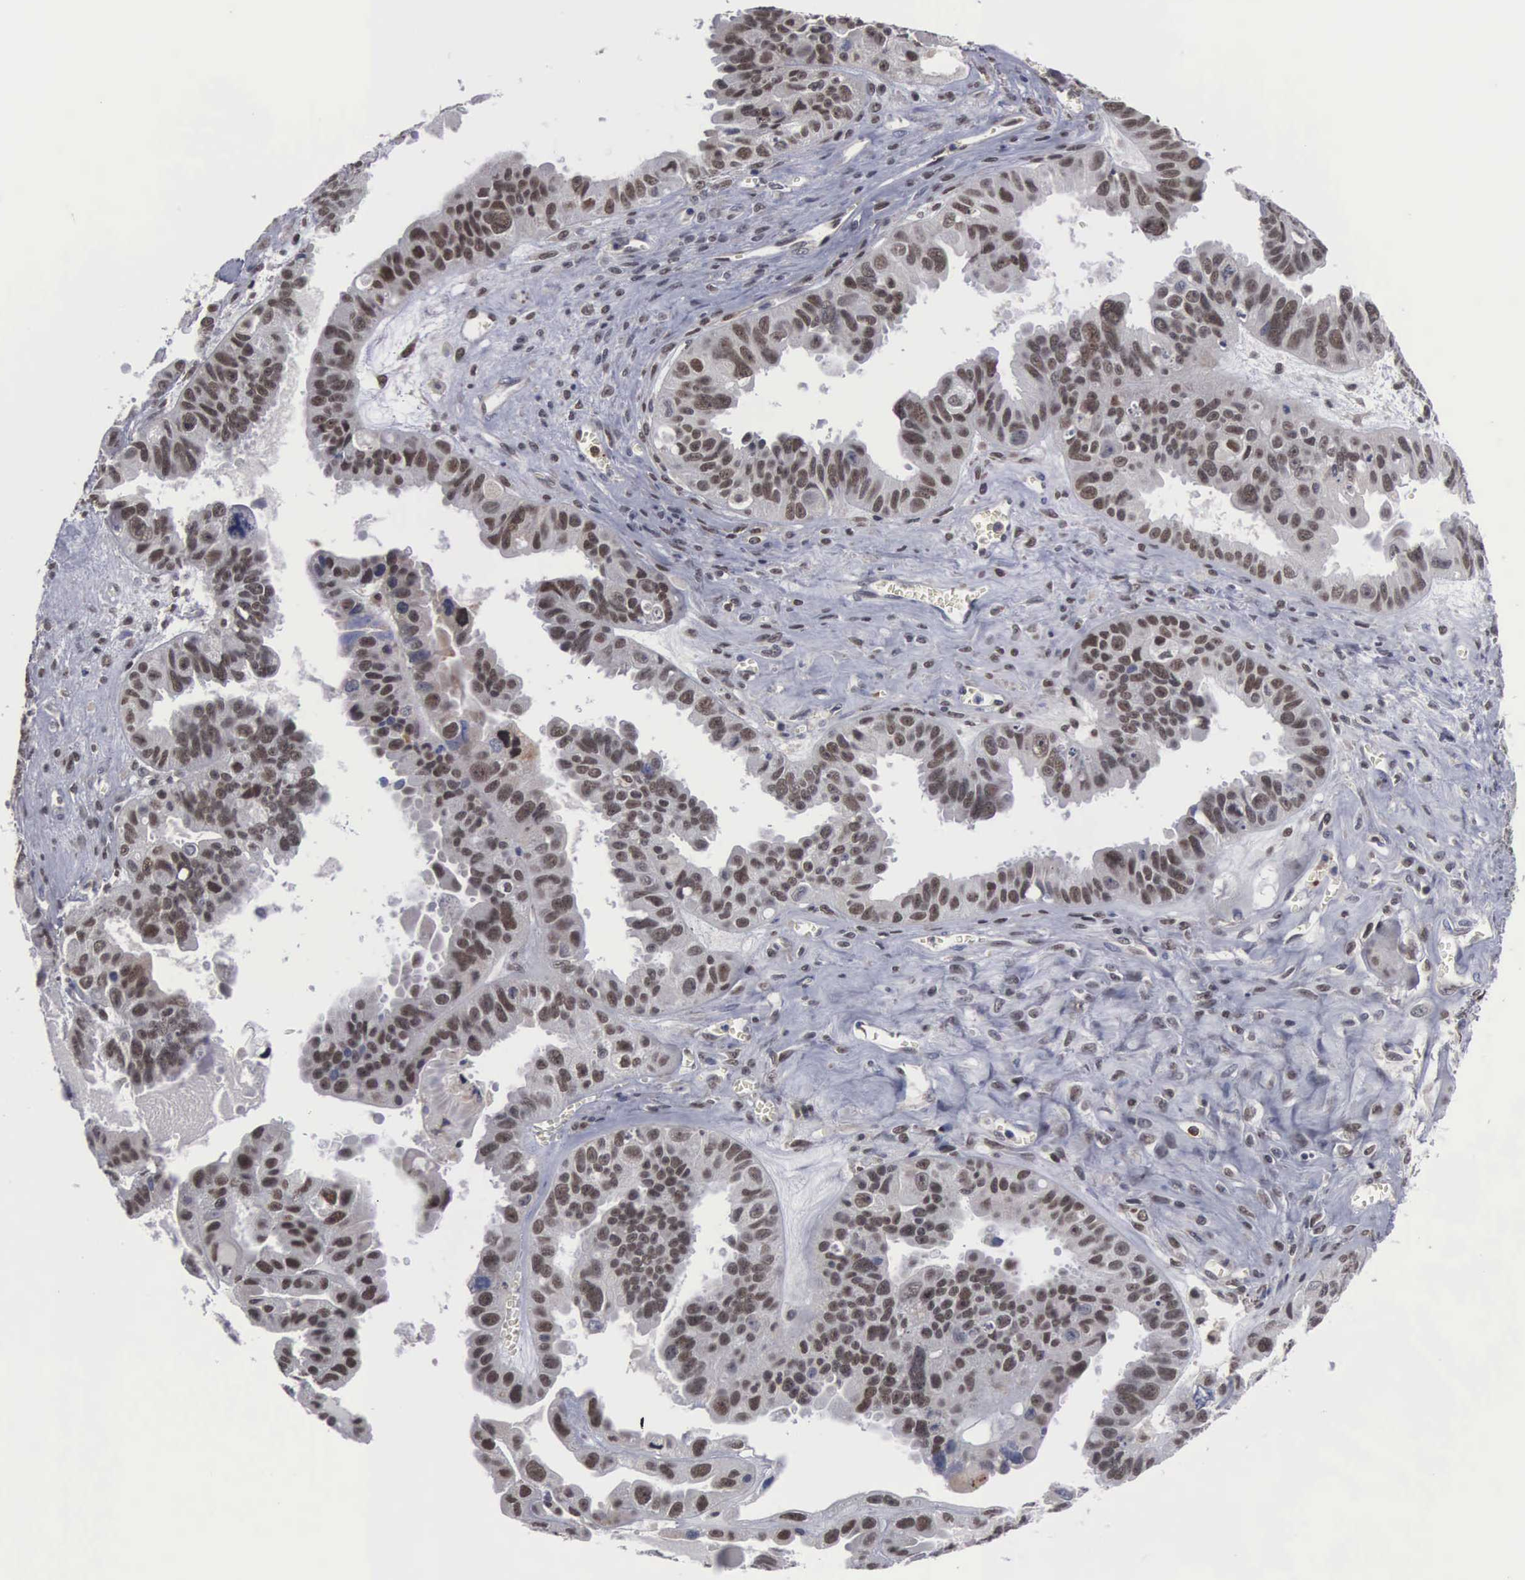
{"staining": {"intensity": "moderate", "quantity": ">75%", "location": "nuclear"}, "tissue": "ovarian cancer", "cell_type": "Tumor cells", "image_type": "cancer", "snomed": [{"axis": "morphology", "description": "Carcinoma, endometroid"}, {"axis": "topography", "description": "Ovary"}], "caption": "Immunohistochemical staining of ovarian cancer (endometroid carcinoma) reveals moderate nuclear protein expression in approximately >75% of tumor cells.", "gene": "TRMT5", "patient": {"sex": "female", "age": 85}}